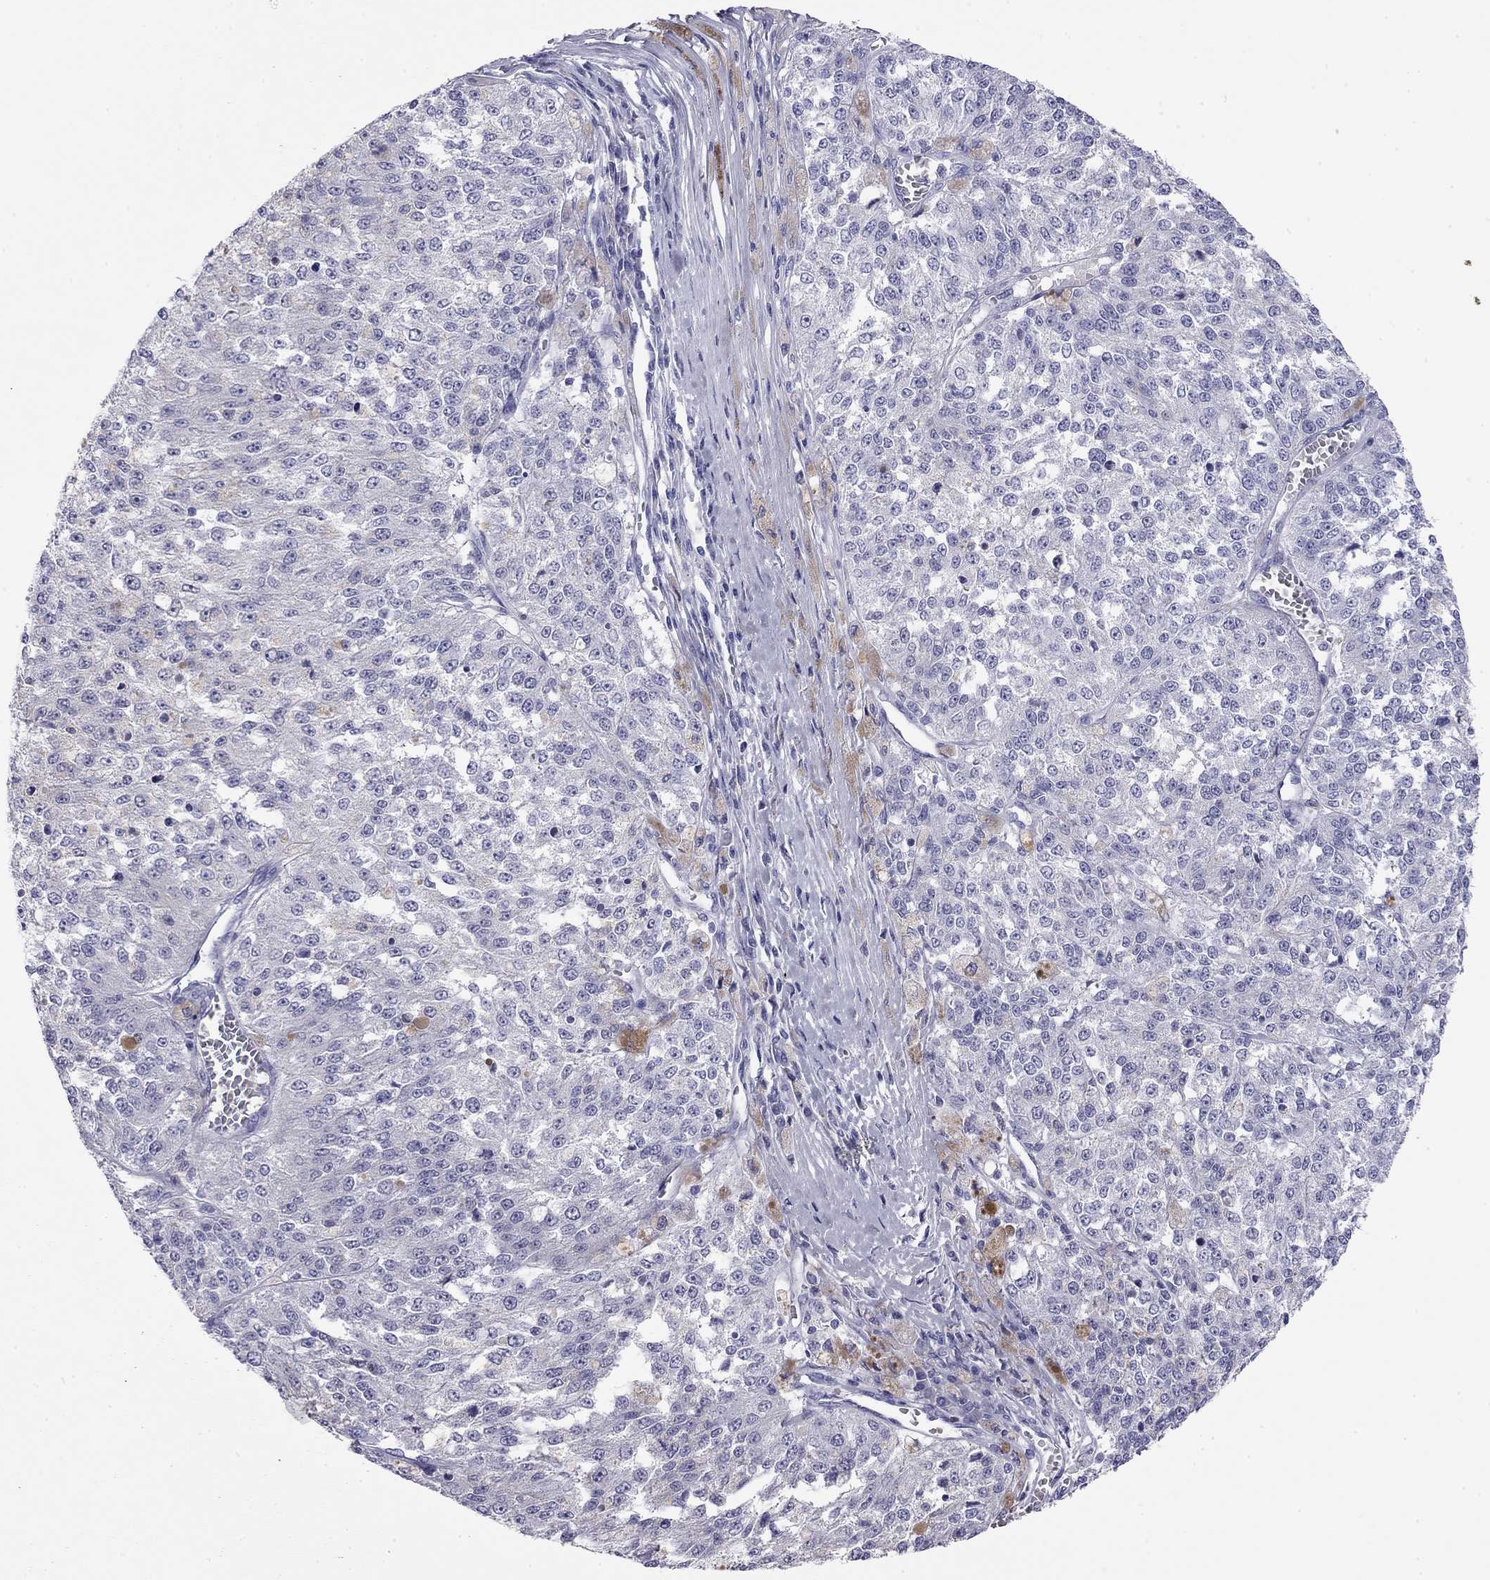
{"staining": {"intensity": "negative", "quantity": "none", "location": "none"}, "tissue": "melanoma", "cell_type": "Tumor cells", "image_type": "cancer", "snomed": [{"axis": "morphology", "description": "Malignant melanoma, Metastatic site"}, {"axis": "topography", "description": "Lymph node"}], "caption": "Melanoma was stained to show a protein in brown. There is no significant staining in tumor cells. (DAB (3,3'-diaminobenzidine) immunohistochemistry, high magnification).", "gene": "ODF4", "patient": {"sex": "female", "age": 64}}